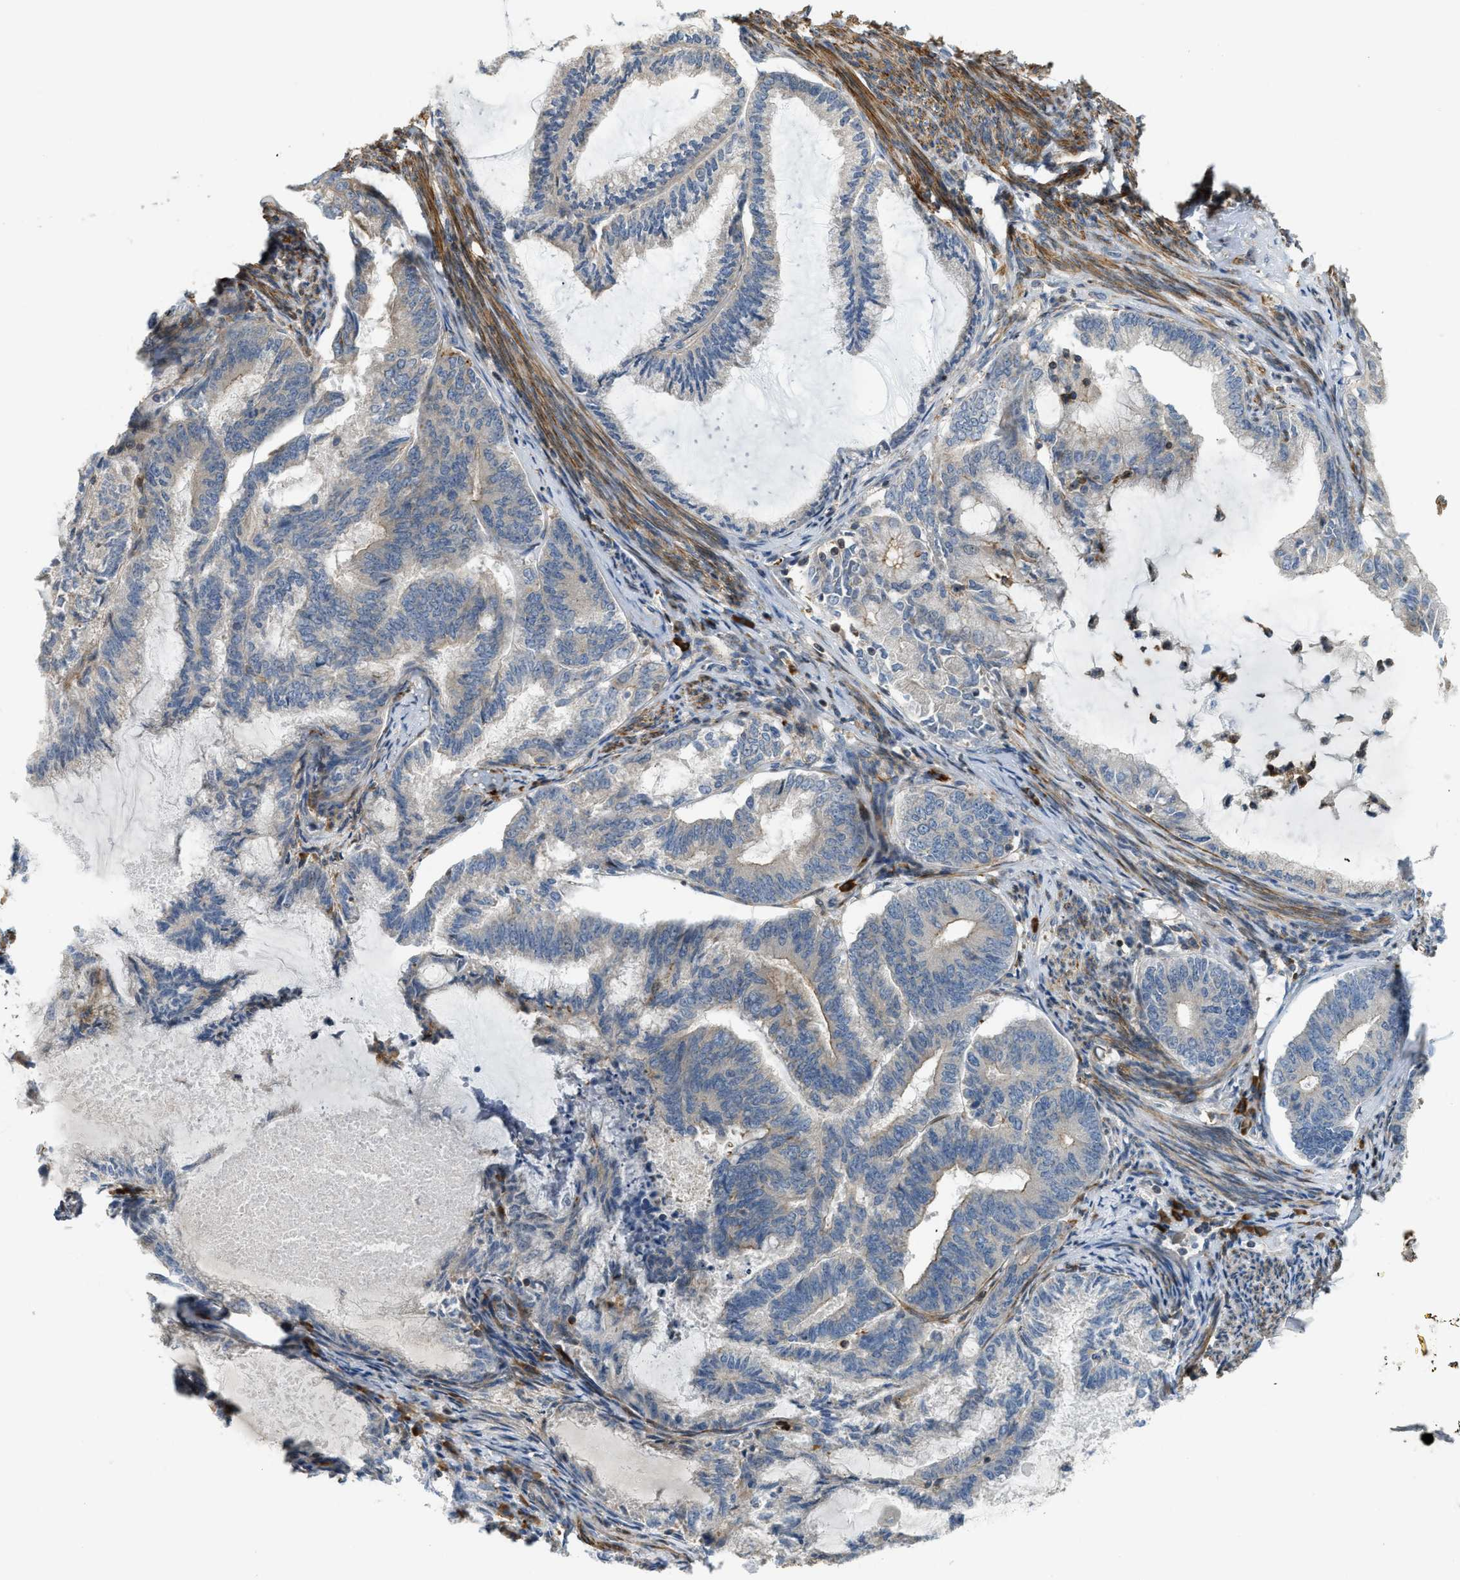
{"staining": {"intensity": "negative", "quantity": "none", "location": "none"}, "tissue": "endometrial cancer", "cell_type": "Tumor cells", "image_type": "cancer", "snomed": [{"axis": "morphology", "description": "Adenocarcinoma, NOS"}, {"axis": "topography", "description": "Endometrium"}], "caption": "Tumor cells are negative for protein expression in human endometrial cancer (adenocarcinoma).", "gene": "BTN3A2", "patient": {"sex": "female", "age": 86}}